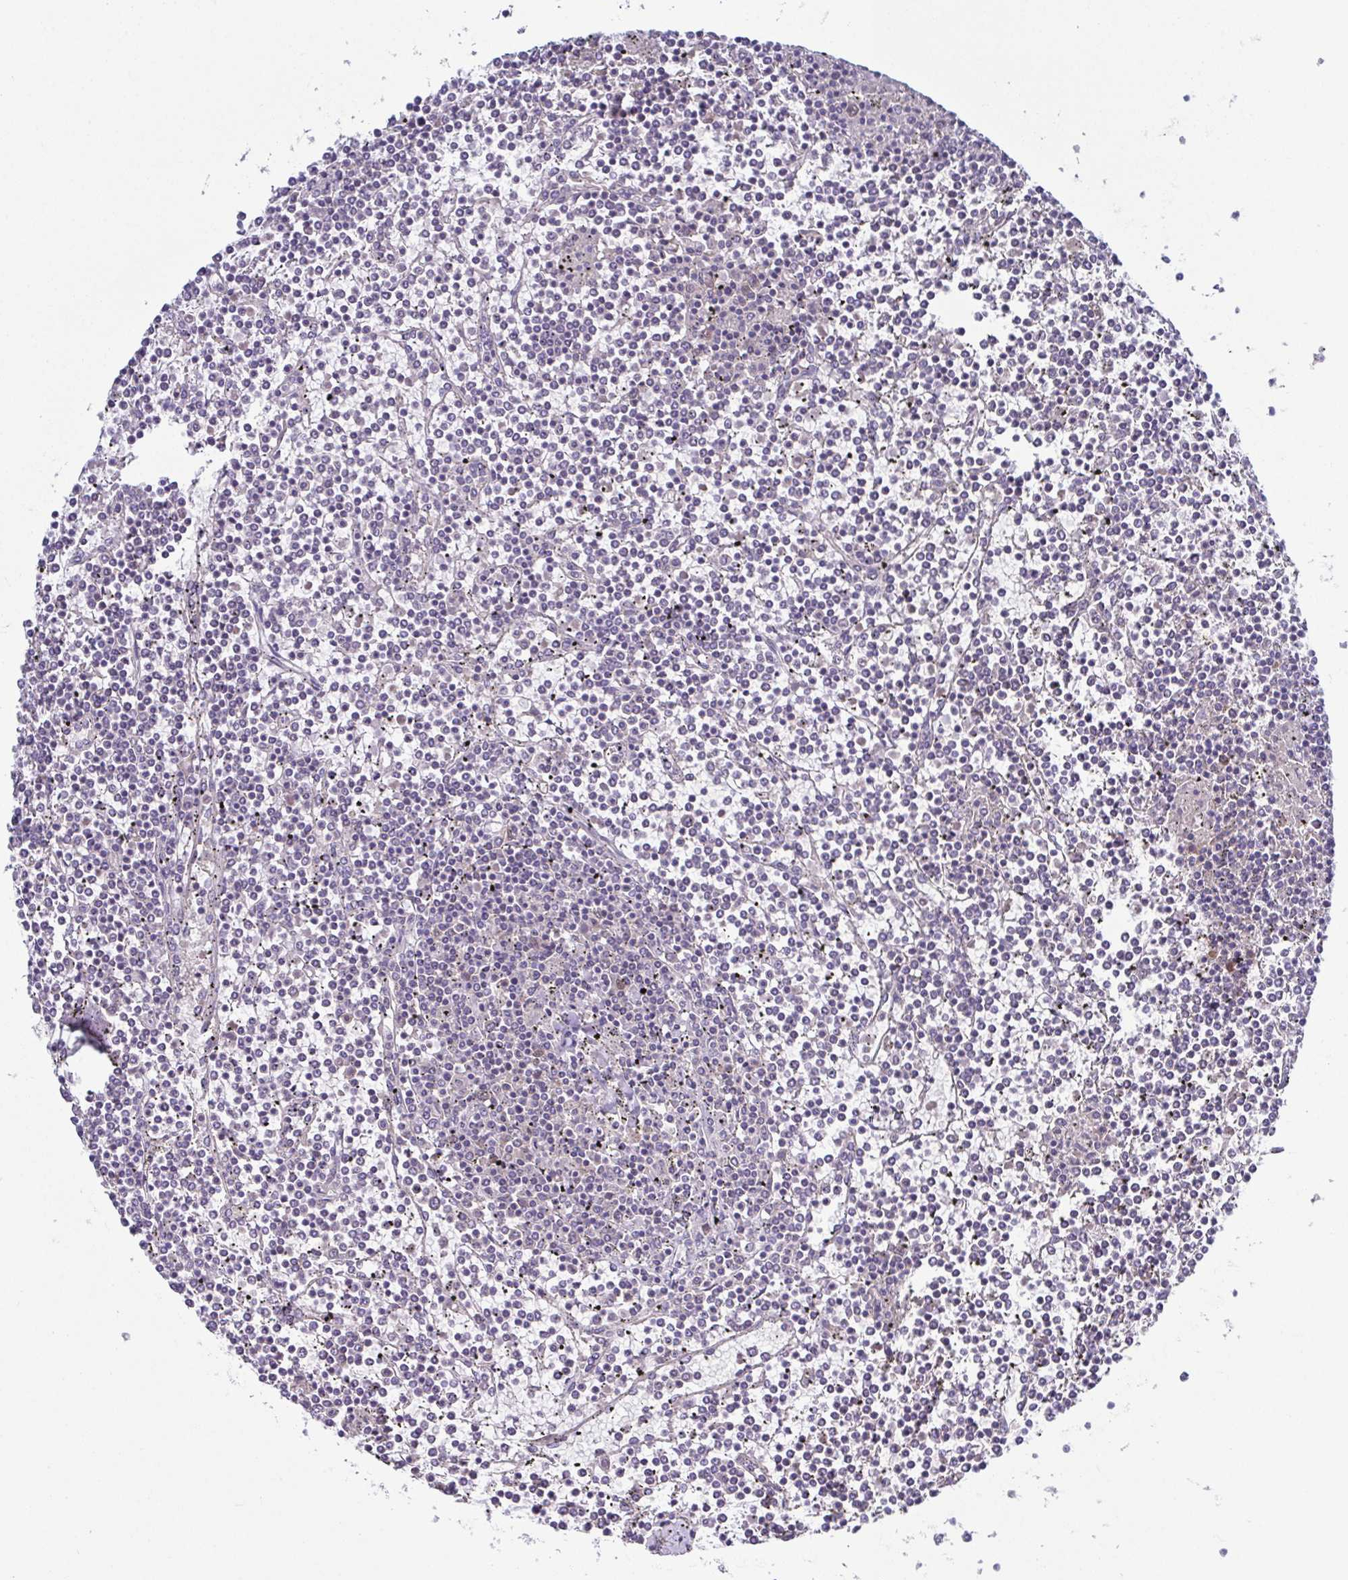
{"staining": {"intensity": "negative", "quantity": "none", "location": "none"}, "tissue": "lymphoma", "cell_type": "Tumor cells", "image_type": "cancer", "snomed": [{"axis": "morphology", "description": "Malignant lymphoma, non-Hodgkin's type, Low grade"}, {"axis": "topography", "description": "Spleen"}], "caption": "Immunohistochemical staining of low-grade malignant lymphoma, non-Hodgkin's type shows no significant expression in tumor cells. (Brightfield microscopy of DAB (3,3'-diaminobenzidine) immunohistochemistry at high magnification).", "gene": "CFAP97D1", "patient": {"sex": "female", "age": 19}}